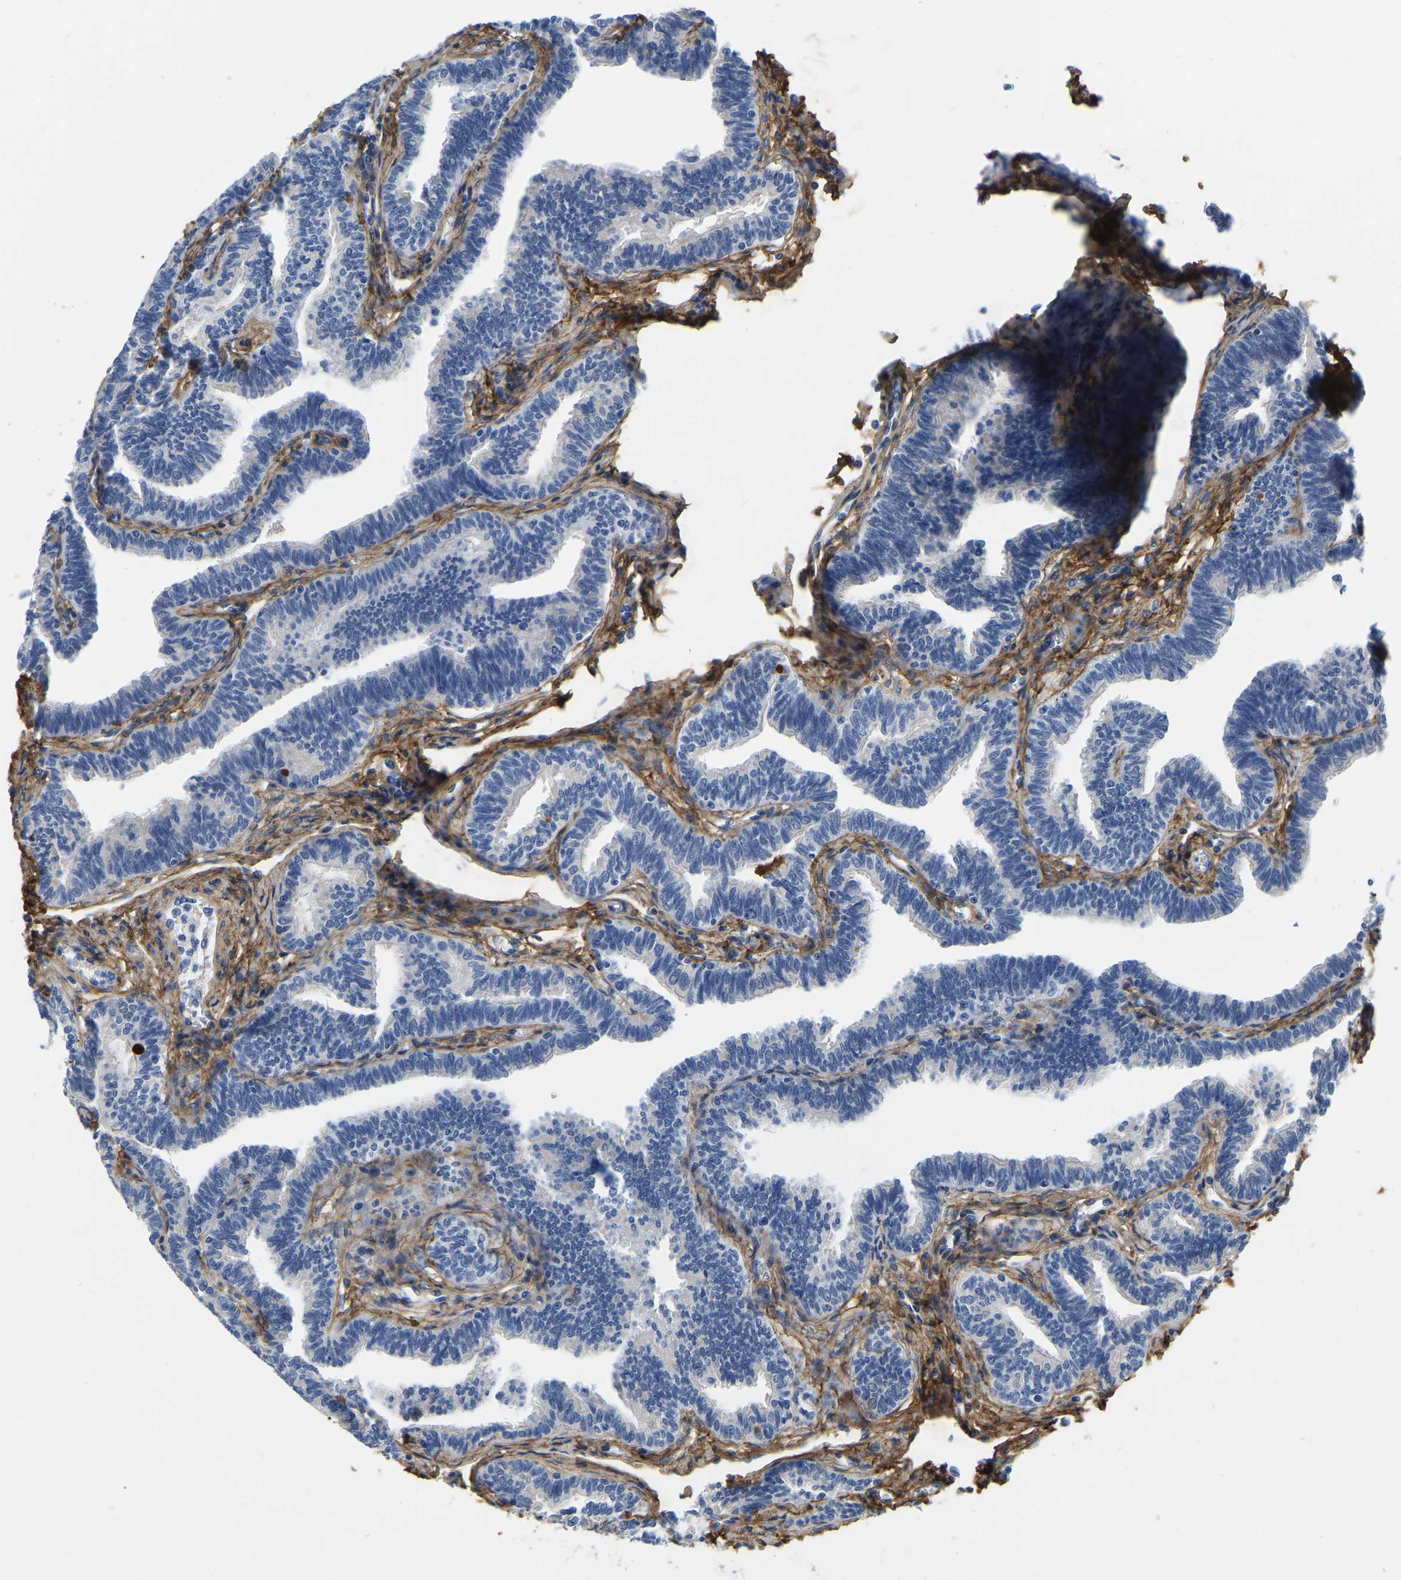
{"staining": {"intensity": "negative", "quantity": "none", "location": "none"}, "tissue": "fallopian tube", "cell_type": "Glandular cells", "image_type": "normal", "snomed": [{"axis": "morphology", "description": "Normal tissue, NOS"}, {"axis": "topography", "description": "Fallopian tube"}, {"axis": "topography", "description": "Ovary"}], "caption": "An IHC photomicrograph of benign fallopian tube is shown. There is no staining in glandular cells of fallopian tube. The staining is performed using DAB (3,3'-diaminobenzidine) brown chromogen with nuclei counter-stained in using hematoxylin.", "gene": "COL6A1", "patient": {"sex": "female", "age": 23}}